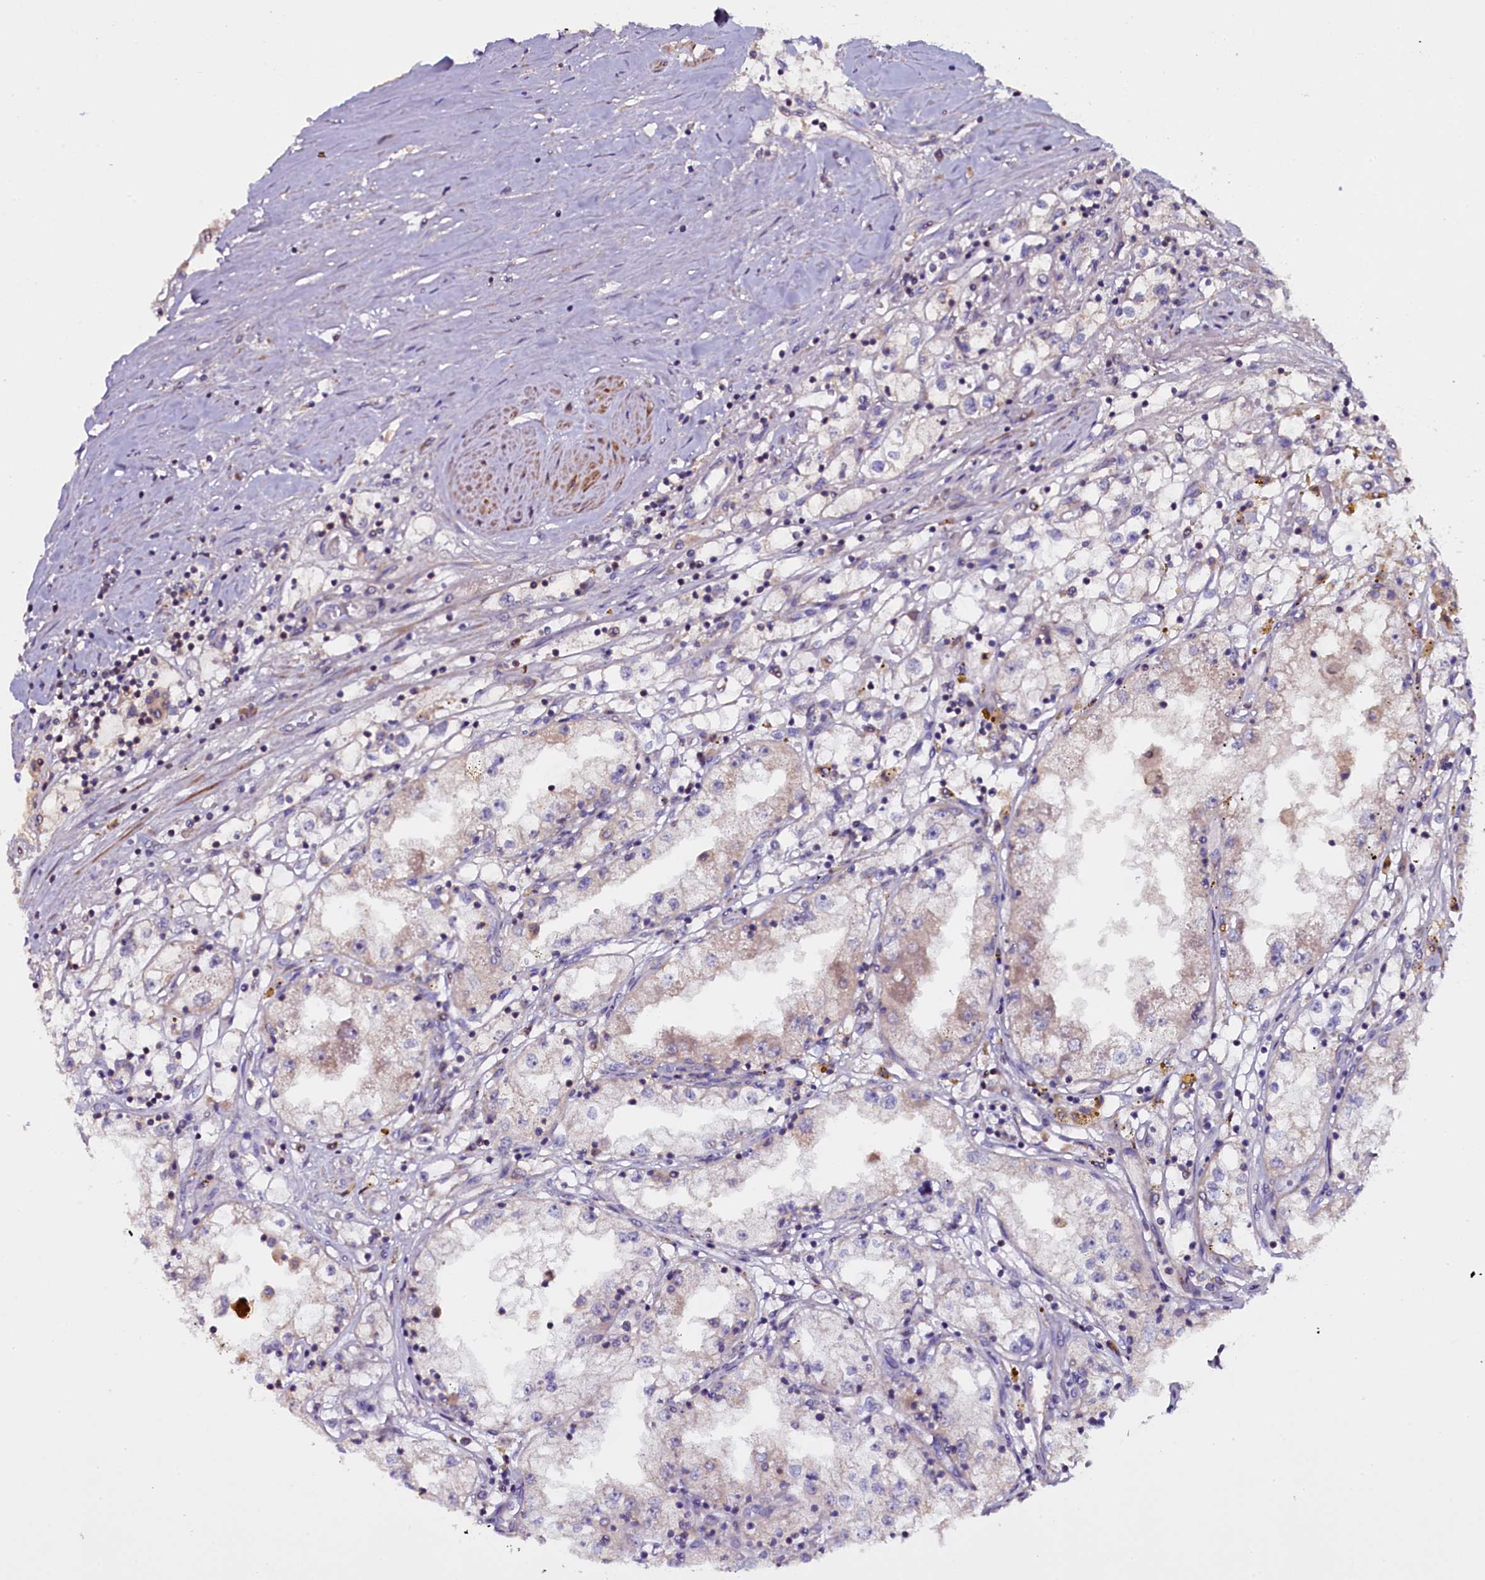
{"staining": {"intensity": "negative", "quantity": "none", "location": "none"}, "tissue": "renal cancer", "cell_type": "Tumor cells", "image_type": "cancer", "snomed": [{"axis": "morphology", "description": "Adenocarcinoma, NOS"}, {"axis": "topography", "description": "Kidney"}], "caption": "Immunohistochemistry of human renal cancer (adenocarcinoma) reveals no expression in tumor cells.", "gene": "NAA80", "patient": {"sex": "male", "age": 56}}